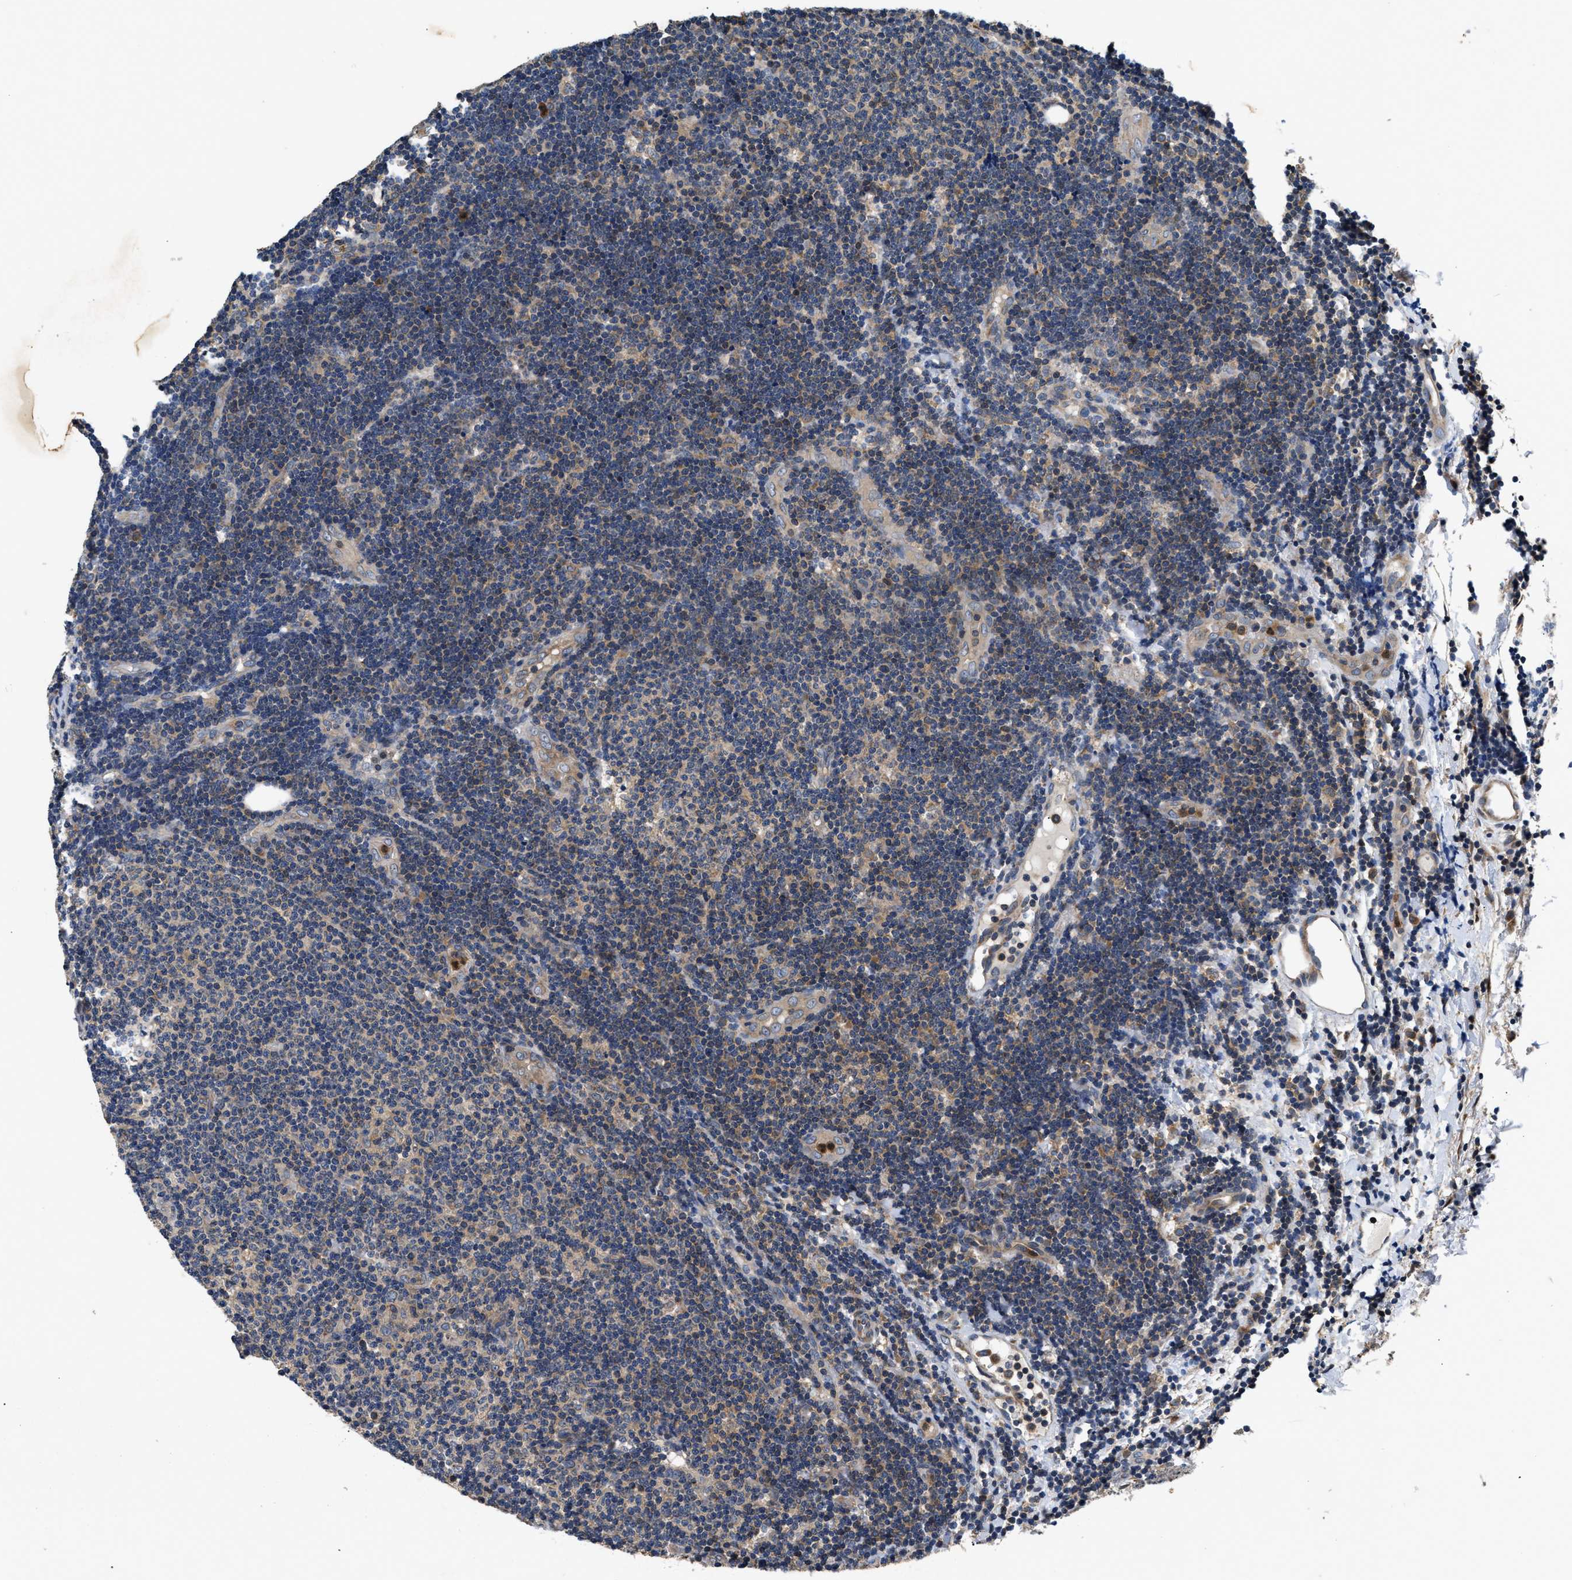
{"staining": {"intensity": "weak", "quantity": "<25%", "location": "cytoplasmic/membranous"}, "tissue": "lymphoma", "cell_type": "Tumor cells", "image_type": "cancer", "snomed": [{"axis": "morphology", "description": "Malignant lymphoma, non-Hodgkin's type, Low grade"}, {"axis": "topography", "description": "Lymph node"}], "caption": "DAB (3,3'-diaminobenzidine) immunohistochemical staining of lymphoma displays no significant positivity in tumor cells.", "gene": "CHUK", "patient": {"sex": "male", "age": 83}}